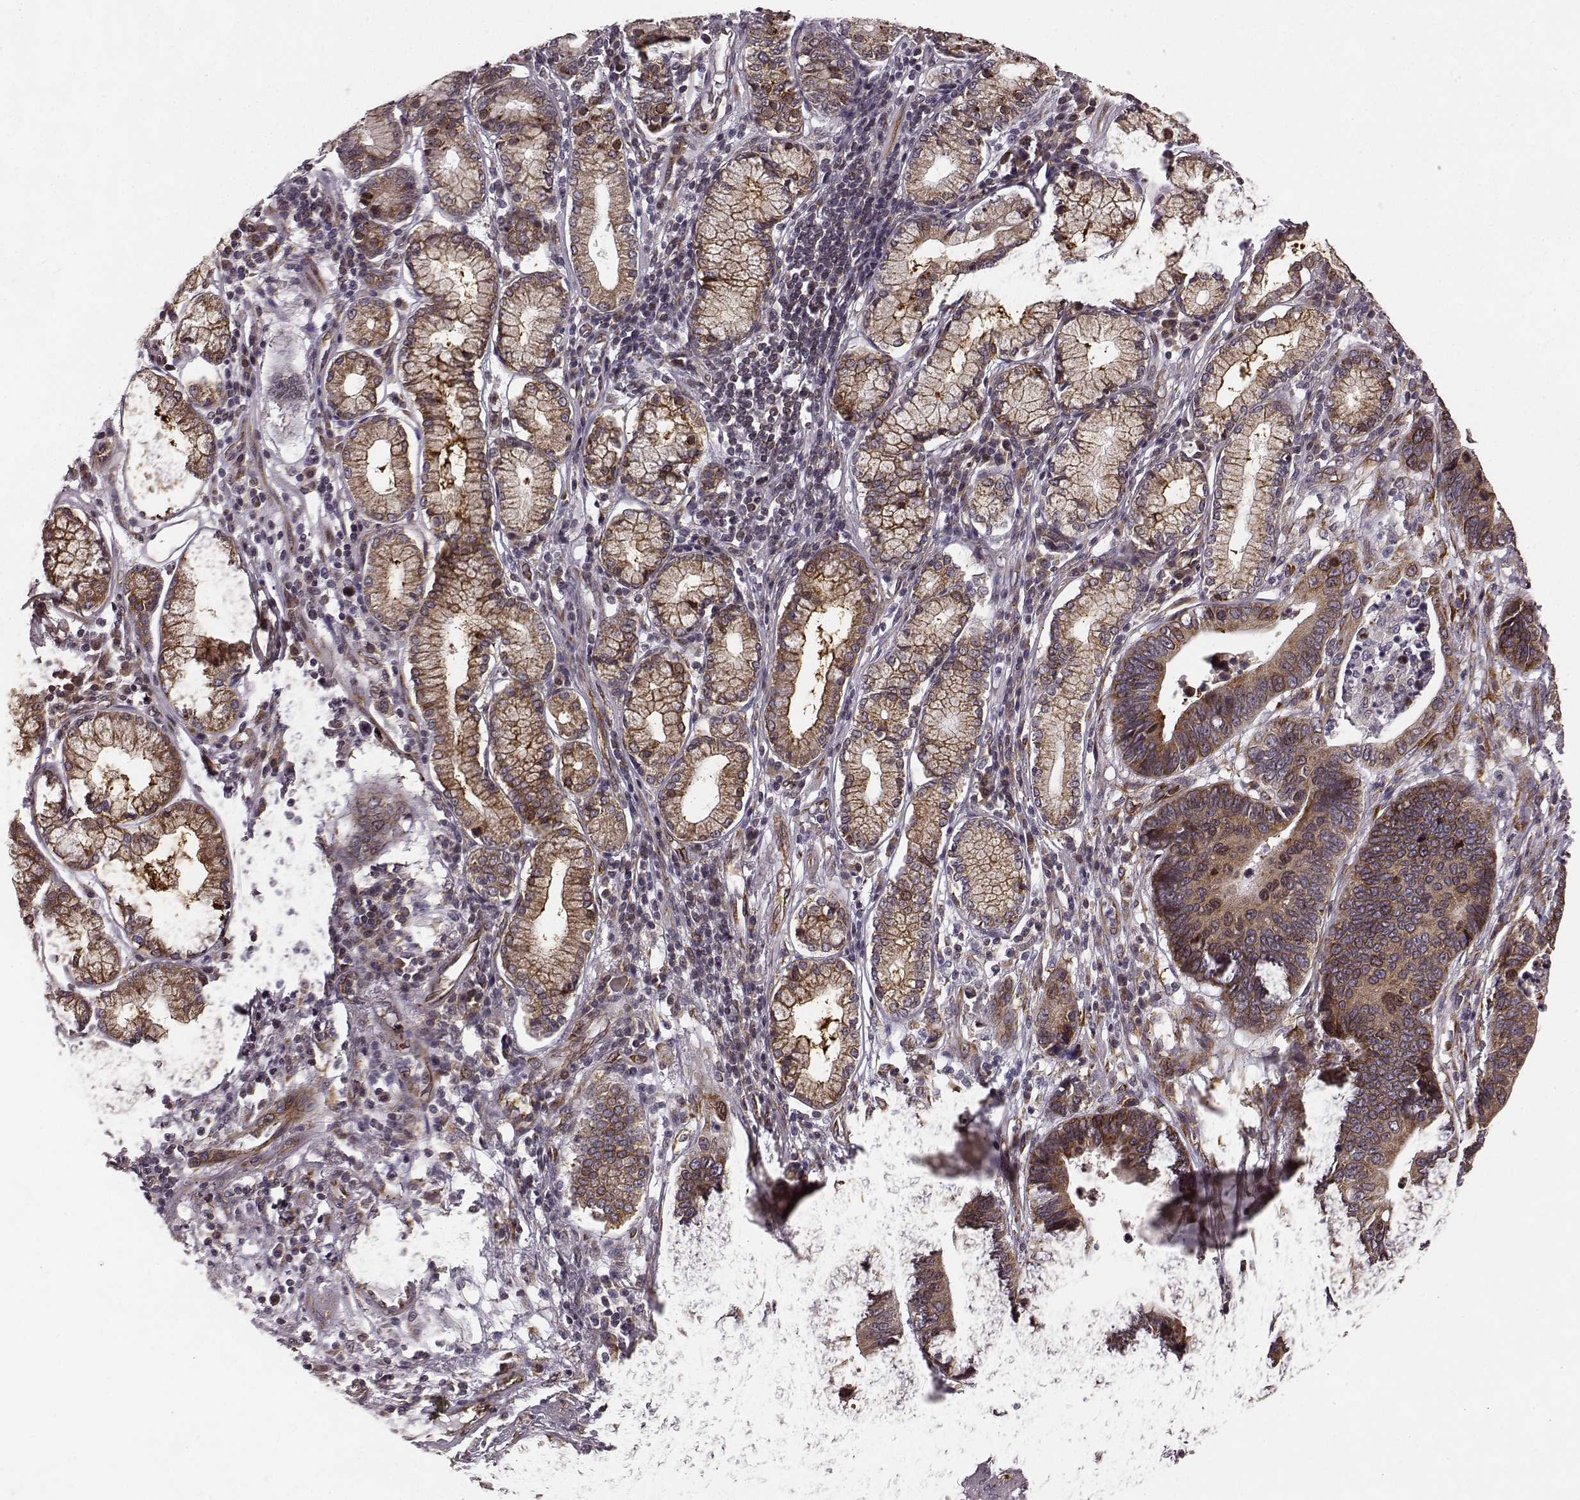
{"staining": {"intensity": "moderate", "quantity": ">75%", "location": "cytoplasmic/membranous"}, "tissue": "stomach cancer", "cell_type": "Tumor cells", "image_type": "cancer", "snomed": [{"axis": "morphology", "description": "Adenocarcinoma, NOS"}, {"axis": "topography", "description": "Stomach"}], "caption": "Immunohistochemistry (IHC) histopathology image of neoplastic tissue: stomach cancer (adenocarcinoma) stained using immunohistochemistry (IHC) reveals medium levels of moderate protein expression localized specifically in the cytoplasmic/membranous of tumor cells, appearing as a cytoplasmic/membranous brown color.", "gene": "TMEM14A", "patient": {"sex": "male", "age": 84}}